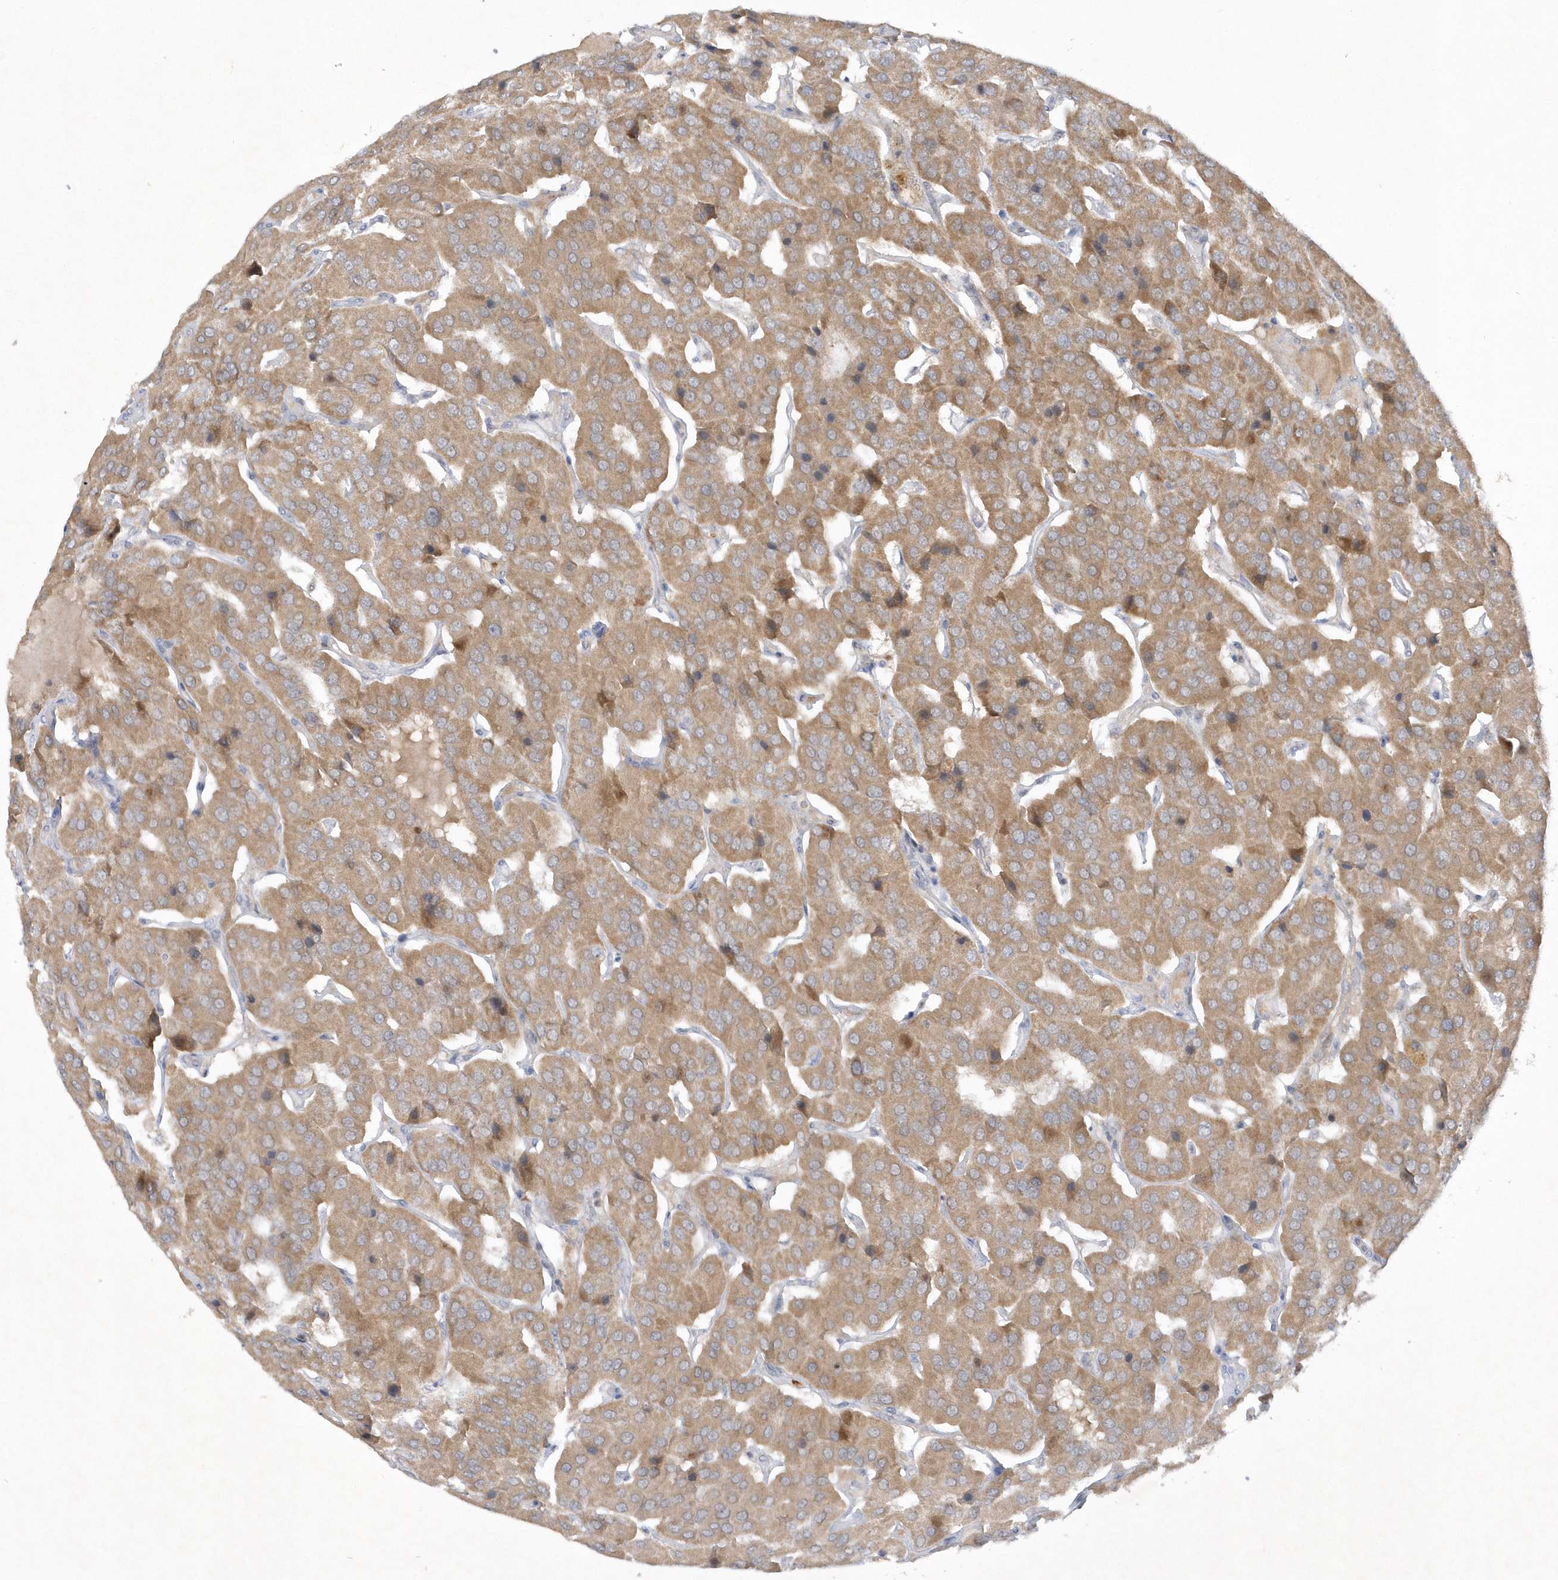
{"staining": {"intensity": "moderate", "quantity": ">75%", "location": "cytoplasmic/membranous"}, "tissue": "parathyroid gland", "cell_type": "Glandular cells", "image_type": "normal", "snomed": [{"axis": "morphology", "description": "Normal tissue, NOS"}, {"axis": "morphology", "description": "Adenoma, NOS"}, {"axis": "topography", "description": "Parathyroid gland"}], "caption": "Protein positivity by immunohistochemistry (IHC) demonstrates moderate cytoplasmic/membranous expression in about >75% of glandular cells in benign parathyroid gland.", "gene": "CPSF3", "patient": {"sex": "female", "age": 86}}